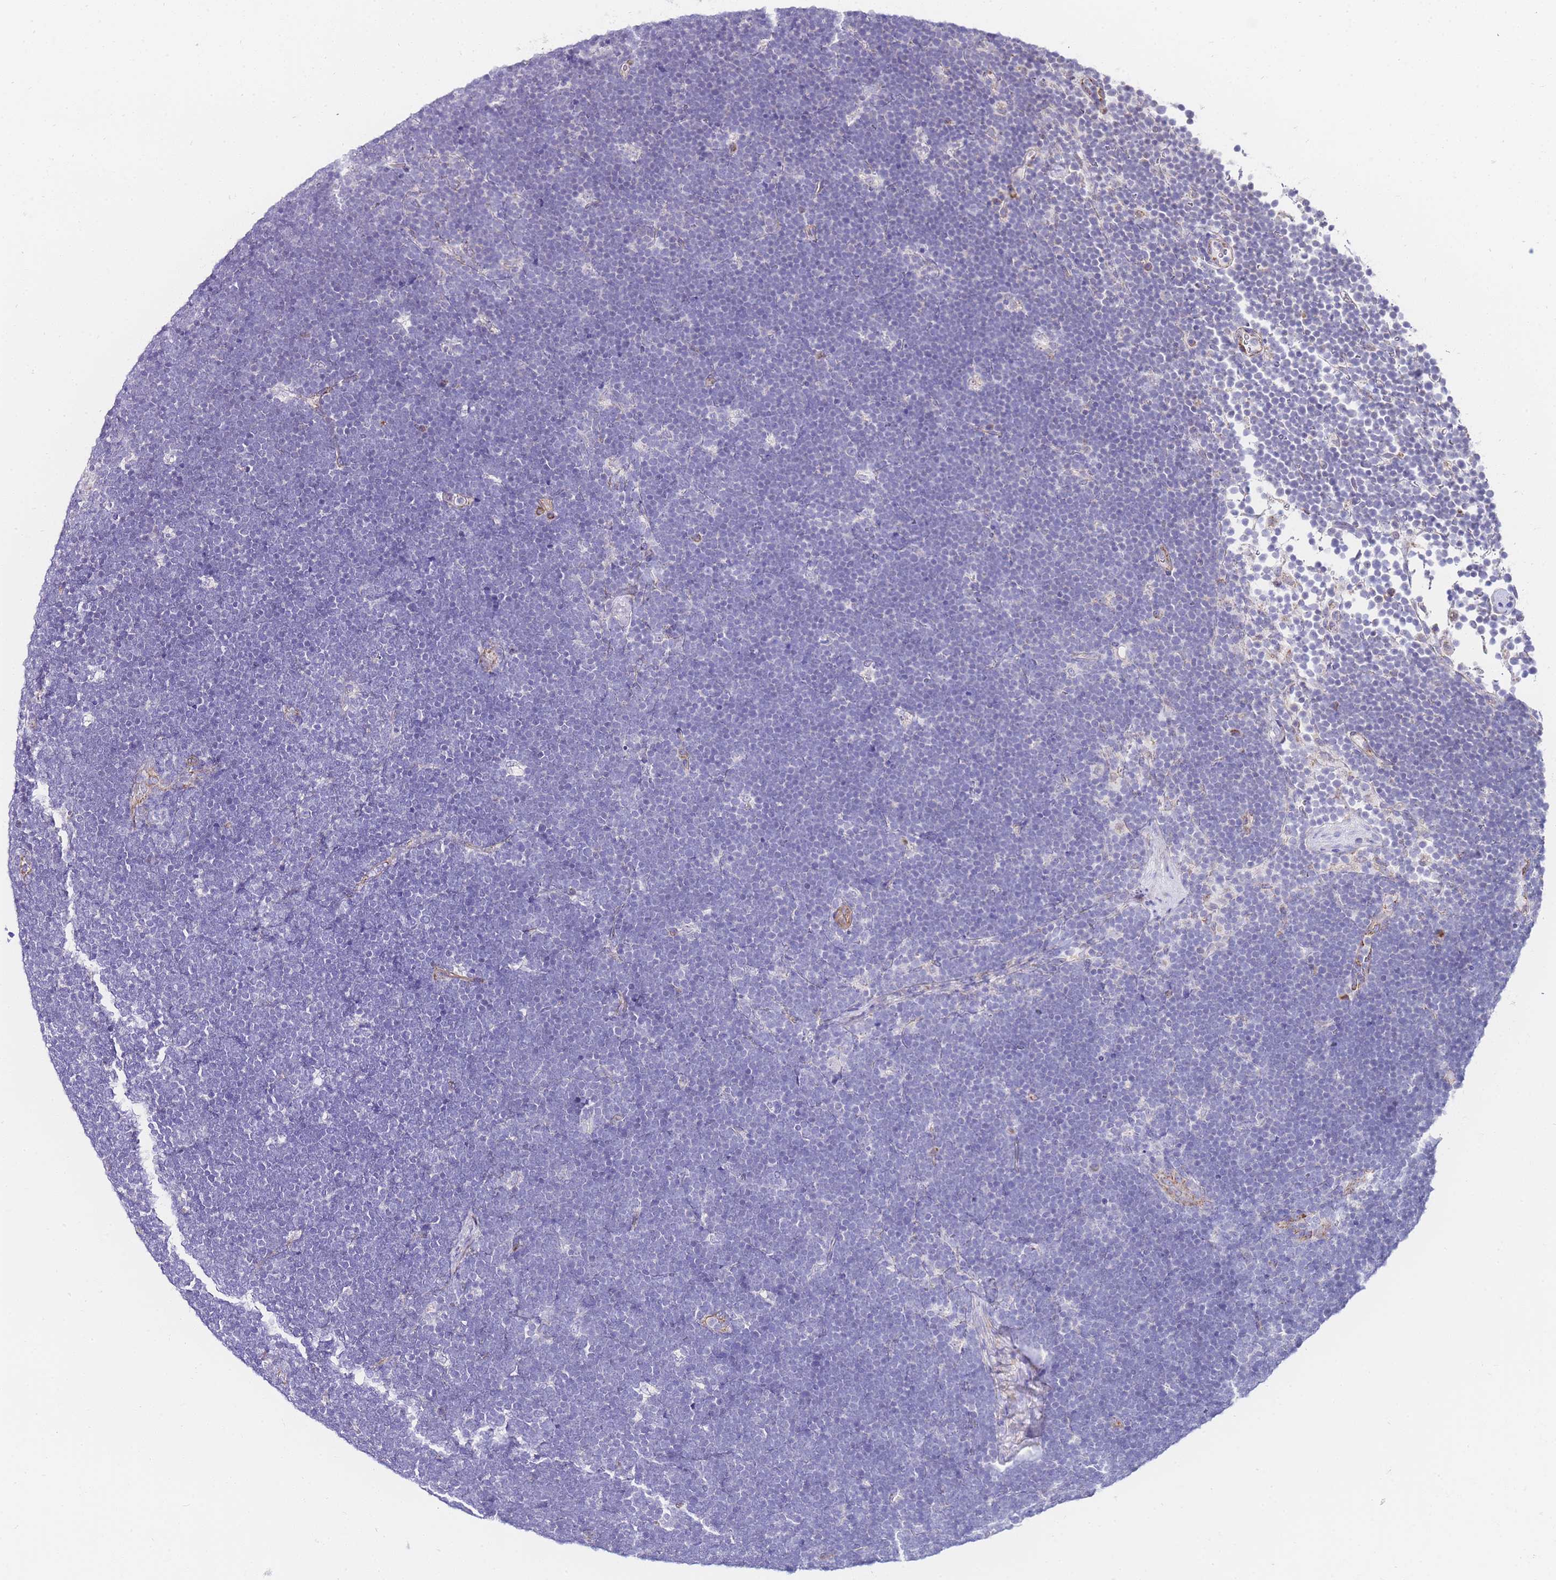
{"staining": {"intensity": "negative", "quantity": "none", "location": "none"}, "tissue": "lymphoma", "cell_type": "Tumor cells", "image_type": "cancer", "snomed": [{"axis": "morphology", "description": "Malignant lymphoma, non-Hodgkin's type, High grade"}, {"axis": "topography", "description": "Lymph node"}], "caption": "There is no significant staining in tumor cells of high-grade malignant lymphoma, non-Hodgkin's type.", "gene": "PDCD7", "patient": {"sex": "male", "age": 13}}